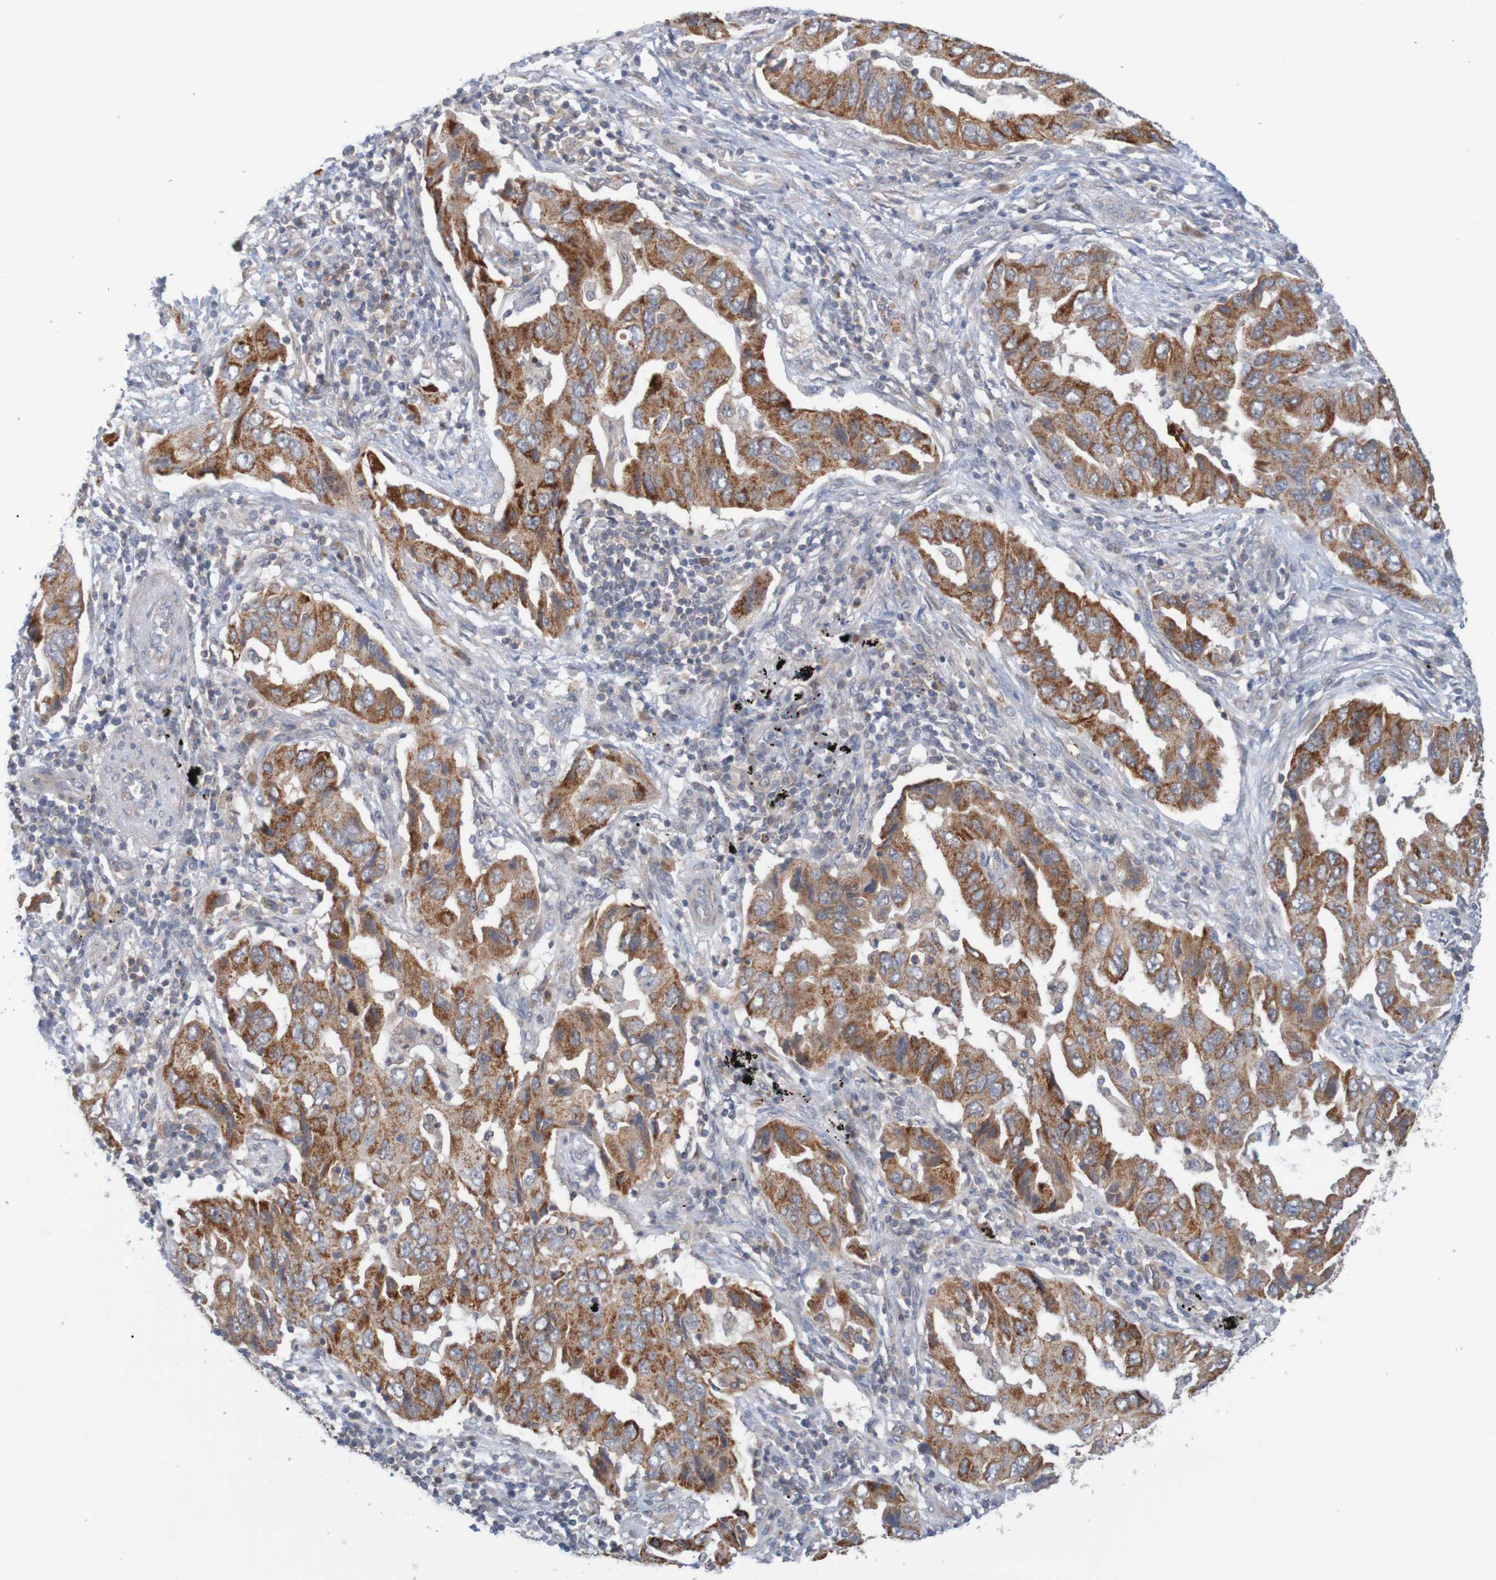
{"staining": {"intensity": "strong", "quantity": ">75%", "location": "cytoplasmic/membranous"}, "tissue": "lung cancer", "cell_type": "Tumor cells", "image_type": "cancer", "snomed": [{"axis": "morphology", "description": "Adenocarcinoma, NOS"}, {"axis": "topography", "description": "Lung"}], "caption": "Lung cancer stained for a protein (brown) demonstrates strong cytoplasmic/membranous positive positivity in about >75% of tumor cells.", "gene": "NAV2", "patient": {"sex": "female", "age": 65}}